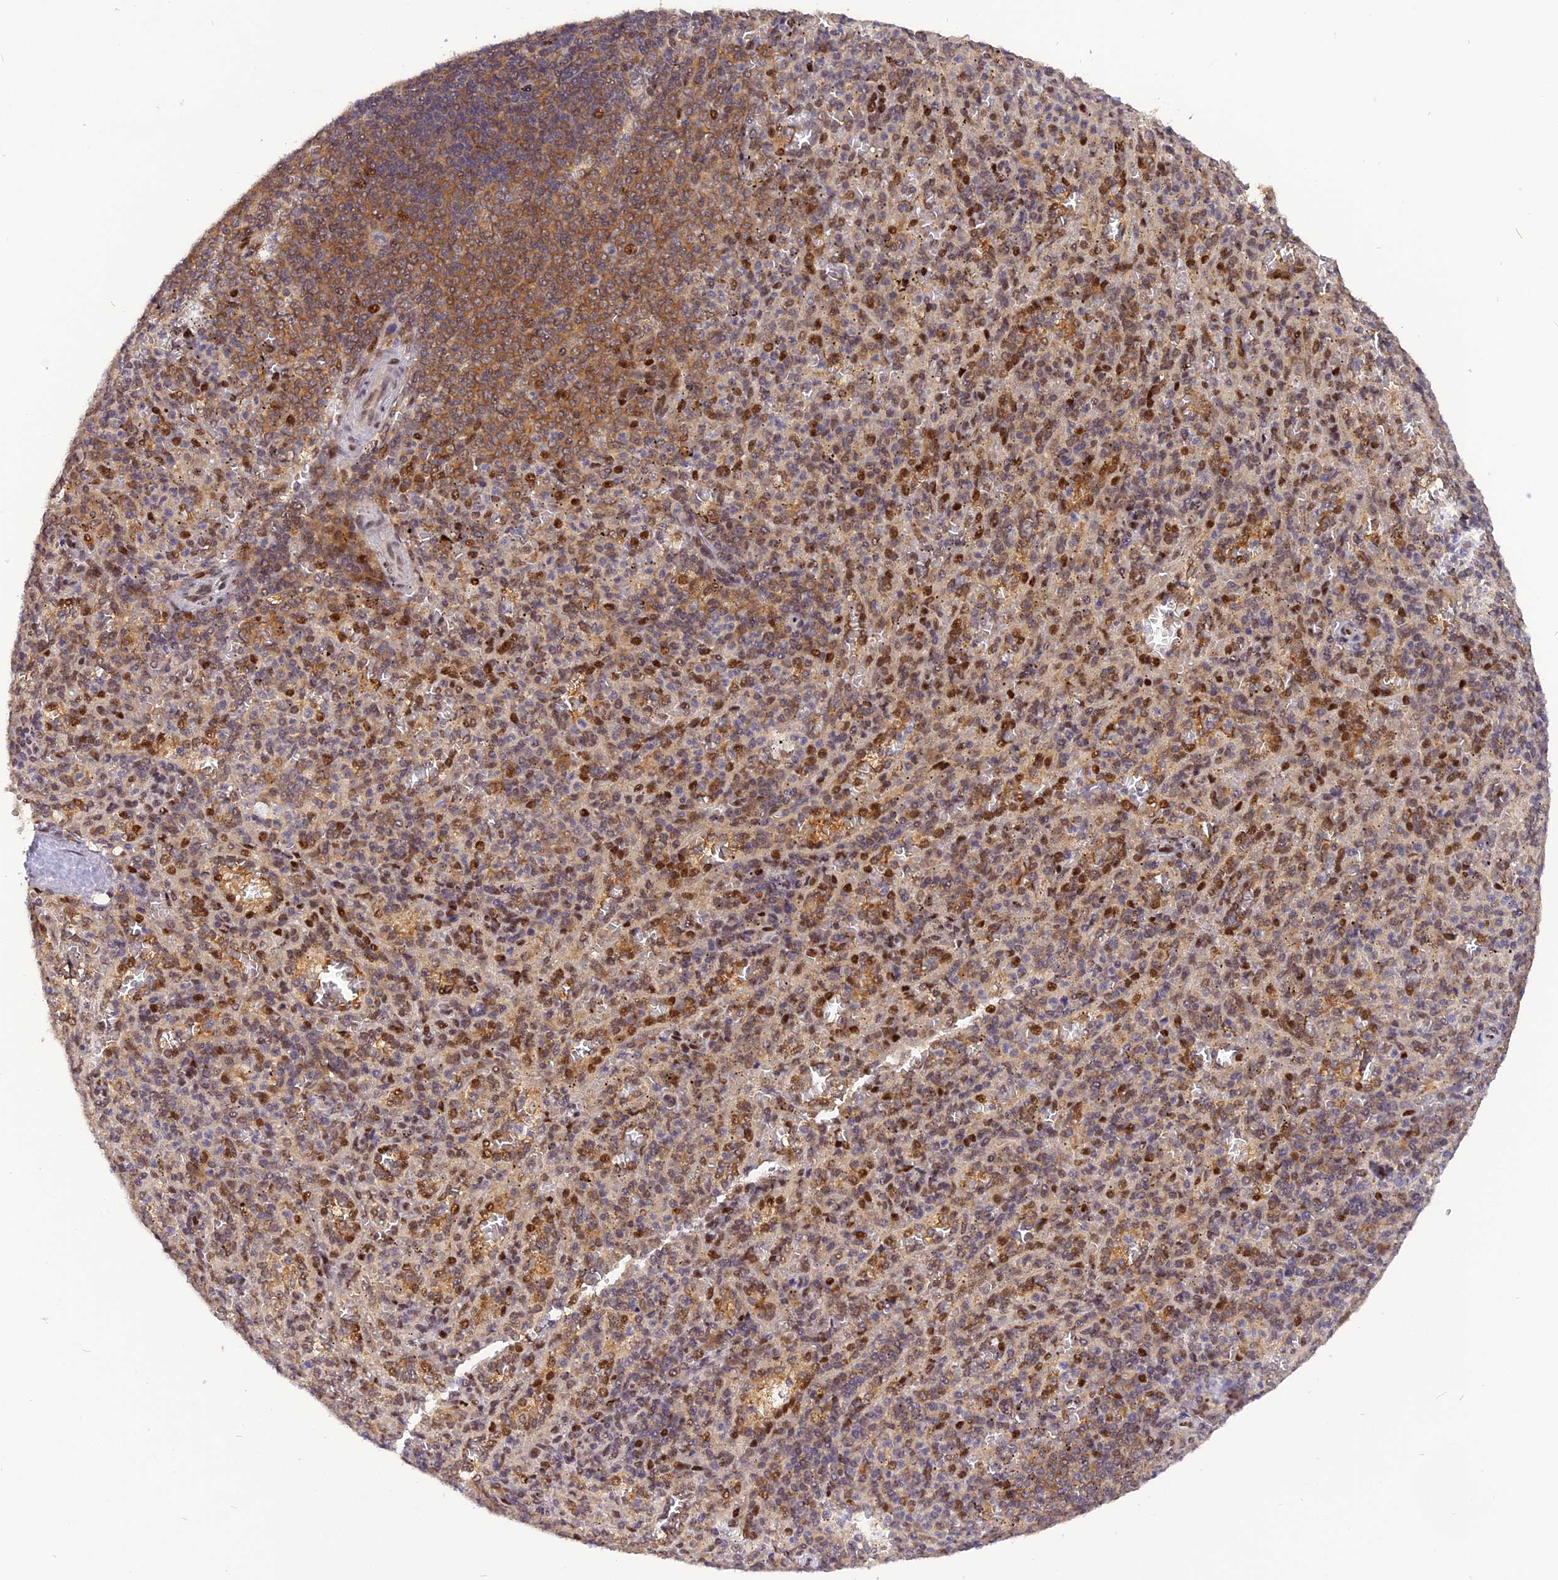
{"staining": {"intensity": "moderate", "quantity": "25%-75%", "location": "nuclear"}, "tissue": "spleen", "cell_type": "Cells in red pulp", "image_type": "normal", "snomed": [{"axis": "morphology", "description": "Normal tissue, NOS"}, {"axis": "topography", "description": "Spleen"}], "caption": "Spleen stained with DAB immunohistochemistry displays medium levels of moderate nuclear staining in about 25%-75% of cells in red pulp.", "gene": "RABGGTA", "patient": {"sex": "female", "age": 21}}